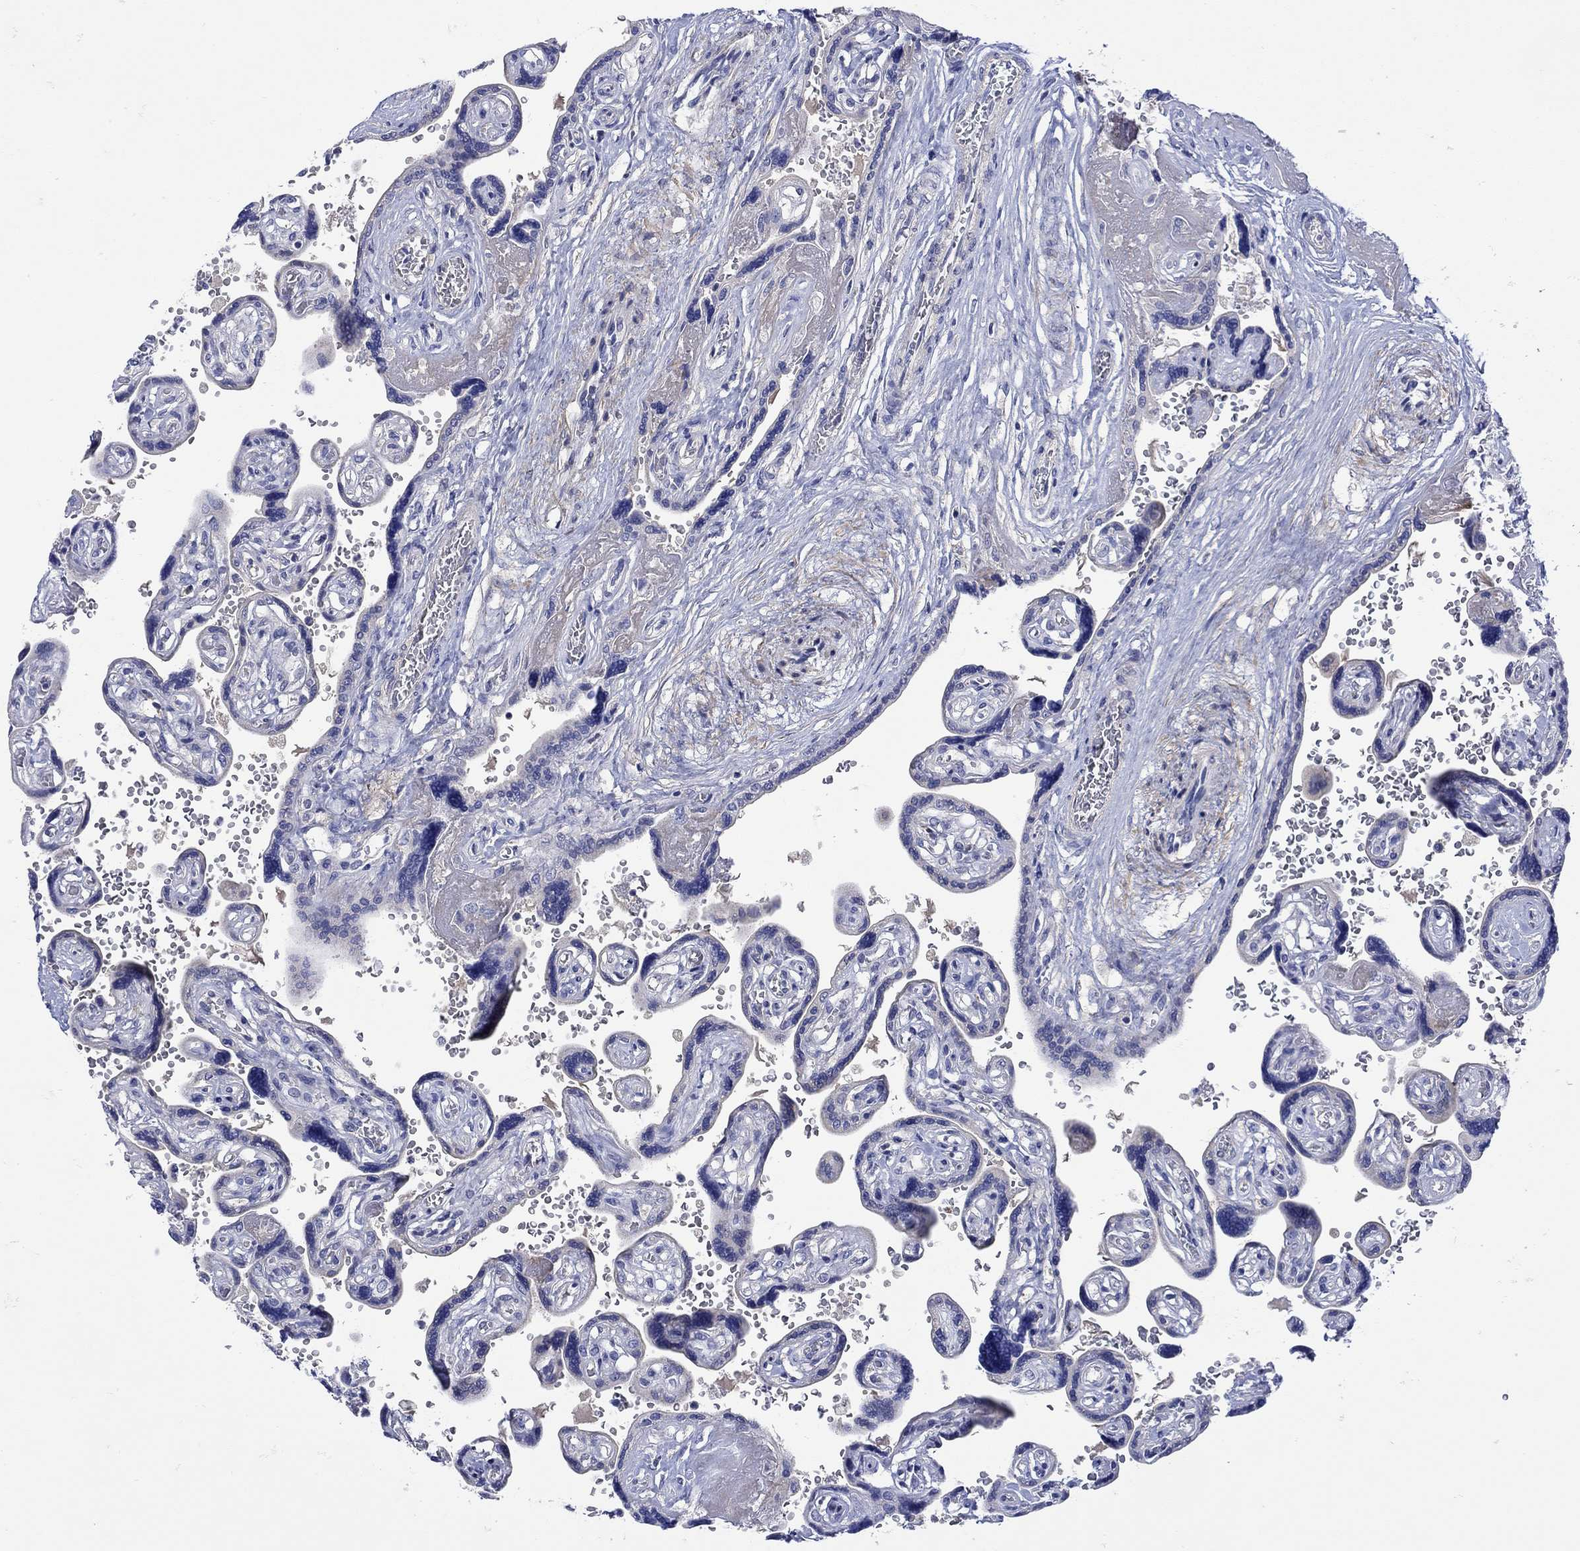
{"staining": {"intensity": "negative", "quantity": "none", "location": "none"}, "tissue": "placenta", "cell_type": "Decidual cells", "image_type": "normal", "snomed": [{"axis": "morphology", "description": "Normal tissue, NOS"}, {"axis": "topography", "description": "Placenta"}], "caption": "Photomicrograph shows no protein staining in decidual cells of unremarkable placenta.", "gene": "MSI1", "patient": {"sex": "female", "age": 32}}